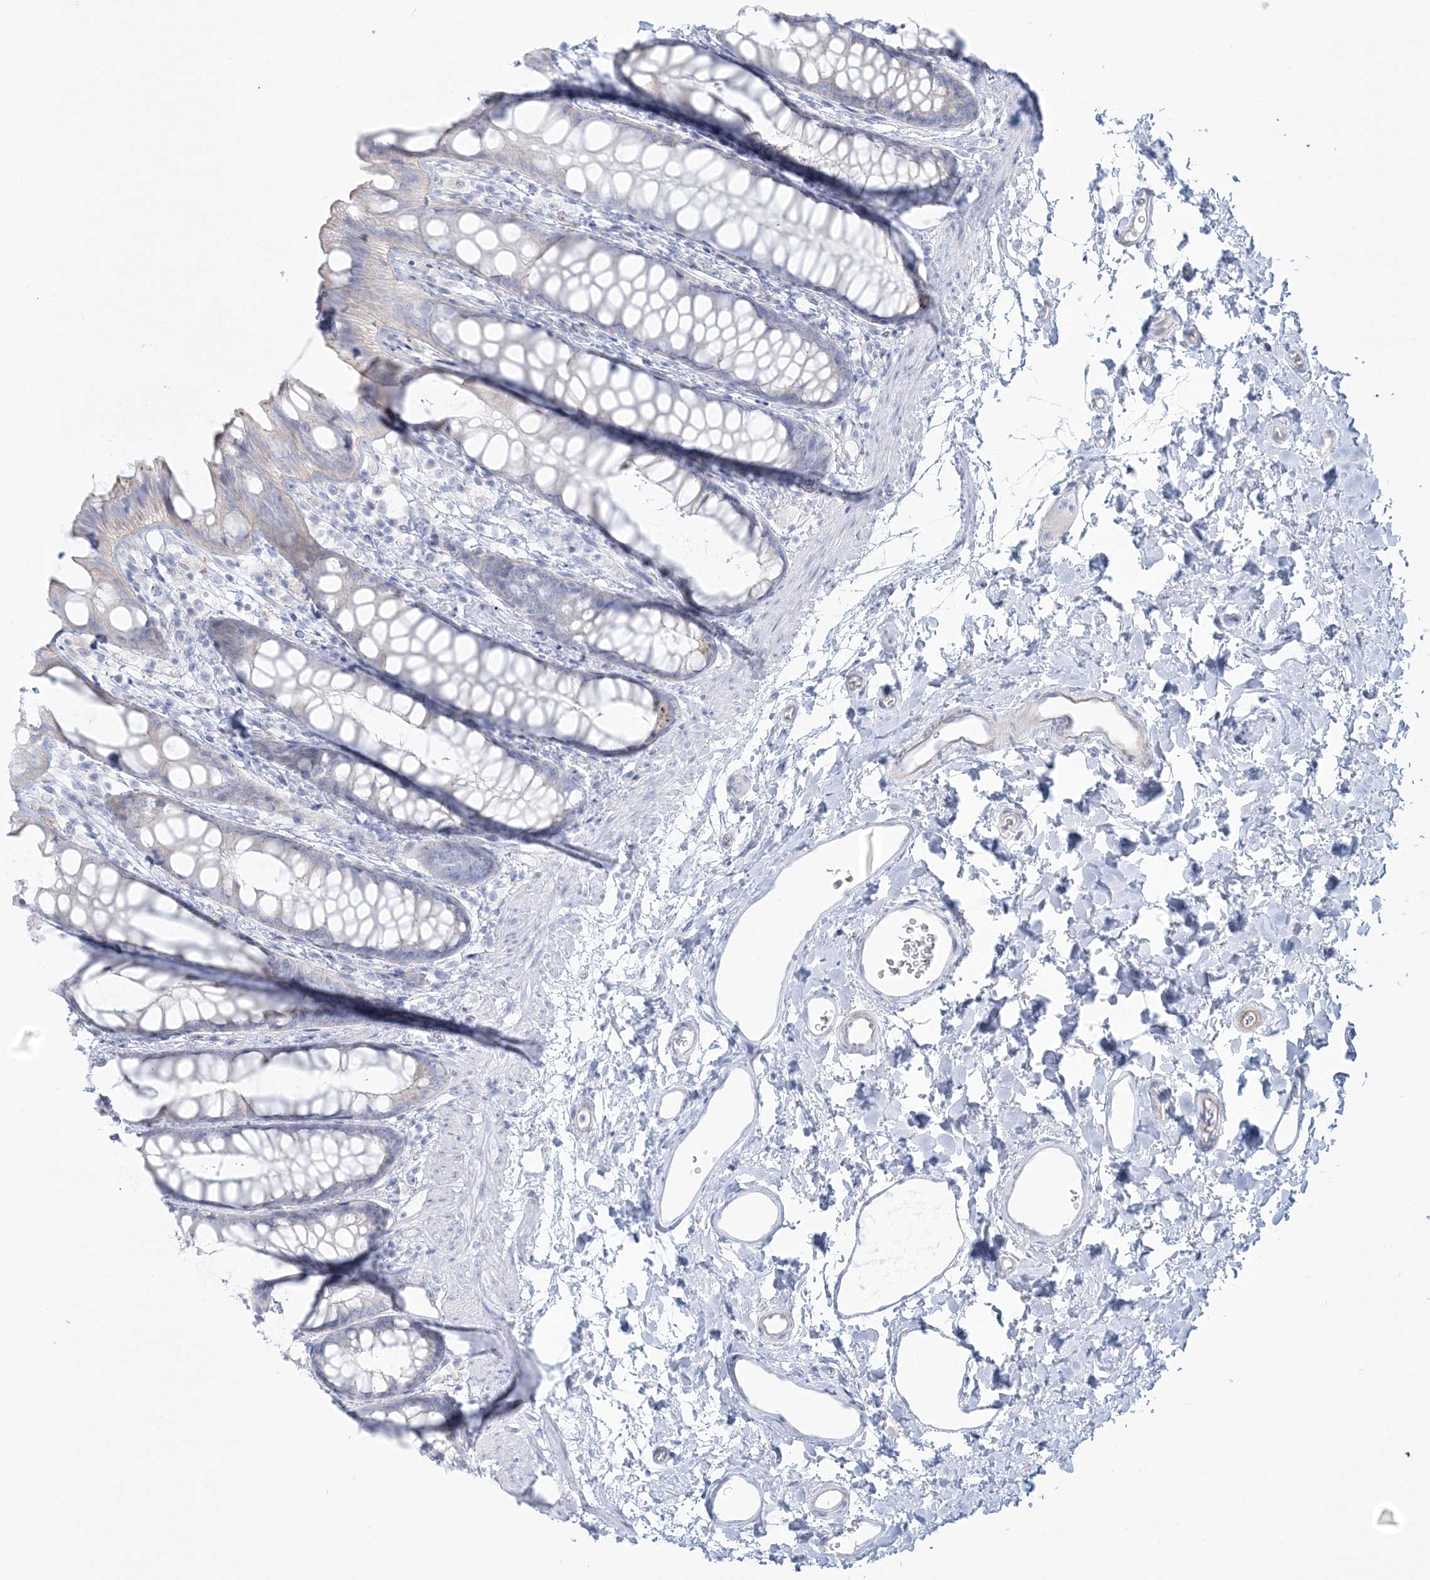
{"staining": {"intensity": "negative", "quantity": "none", "location": "none"}, "tissue": "rectum", "cell_type": "Glandular cells", "image_type": "normal", "snomed": [{"axis": "morphology", "description": "Normal tissue, NOS"}, {"axis": "topography", "description": "Rectum"}], "caption": "DAB (3,3'-diaminobenzidine) immunohistochemical staining of normal human rectum reveals no significant positivity in glandular cells.", "gene": "ADGB", "patient": {"sex": "female", "age": 65}}